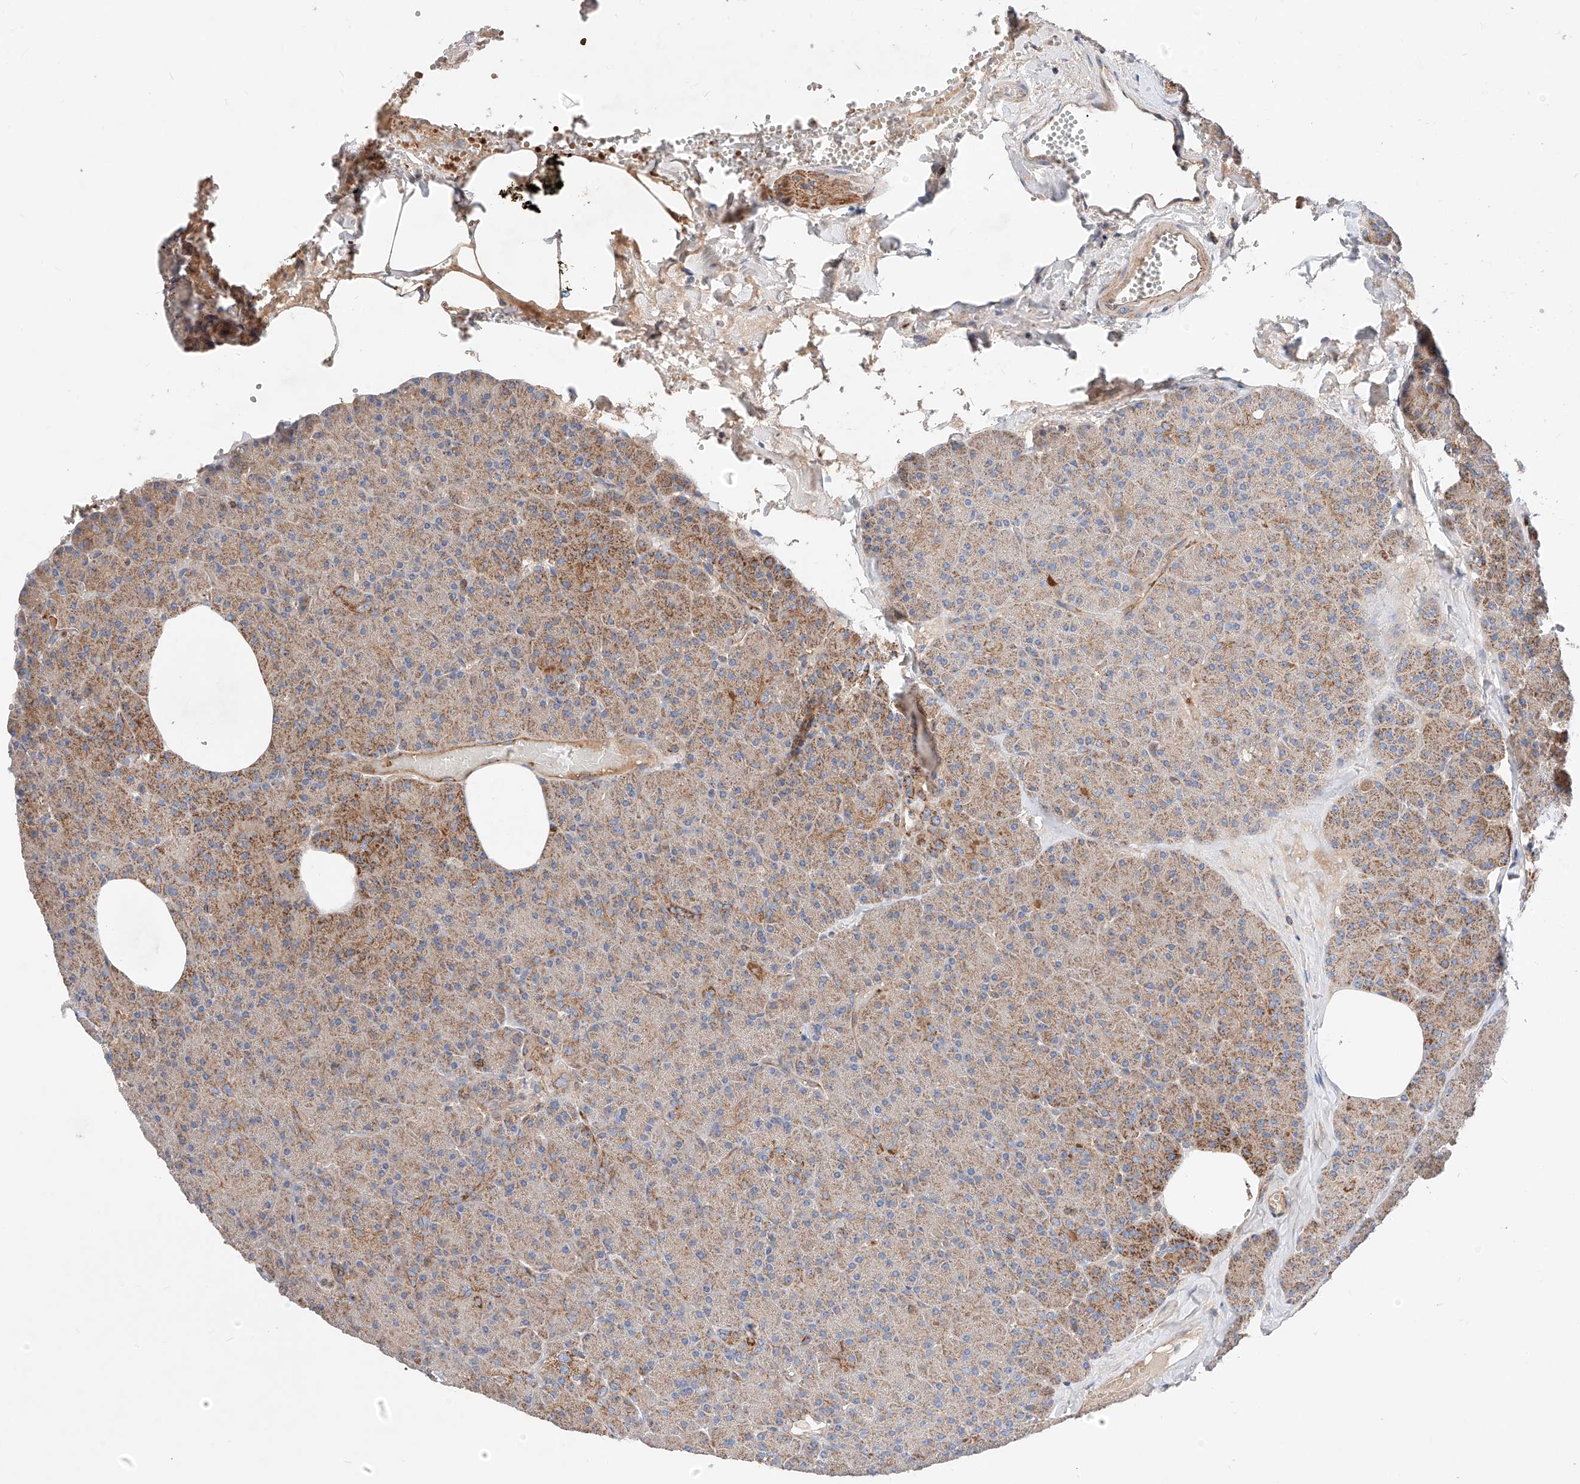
{"staining": {"intensity": "moderate", "quantity": "25%-75%", "location": "cytoplasmic/membranous"}, "tissue": "pancreas", "cell_type": "Exocrine glandular cells", "image_type": "normal", "snomed": [{"axis": "morphology", "description": "Normal tissue, NOS"}, {"axis": "morphology", "description": "Carcinoid, malignant, NOS"}, {"axis": "topography", "description": "Pancreas"}], "caption": "Exocrine glandular cells show medium levels of moderate cytoplasmic/membranous staining in approximately 25%-75% of cells in unremarkable human pancreas.", "gene": "NR1D1", "patient": {"sex": "female", "age": 35}}